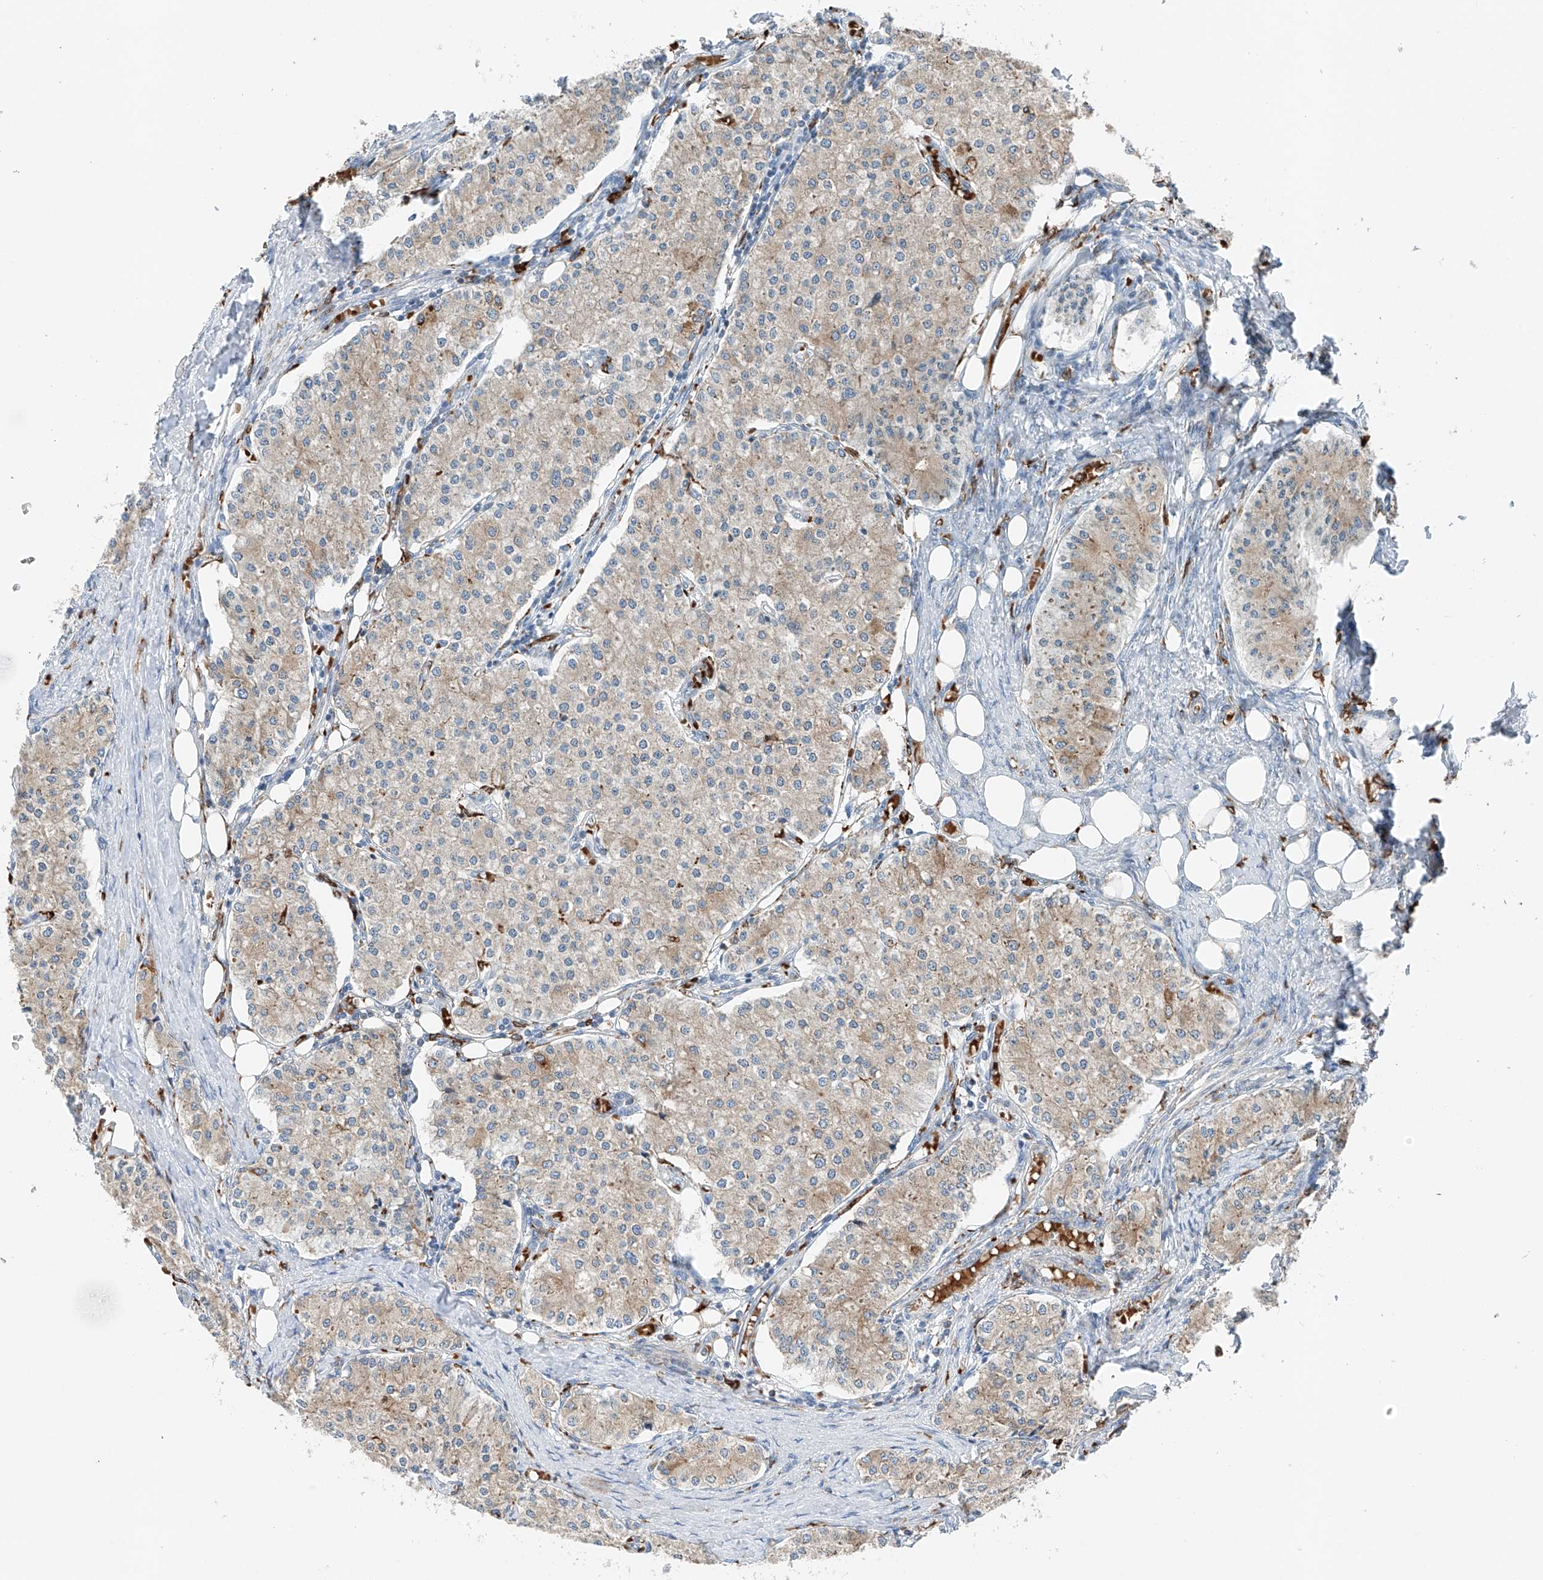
{"staining": {"intensity": "weak", "quantity": "<25%", "location": "cytoplasmic/membranous"}, "tissue": "carcinoid", "cell_type": "Tumor cells", "image_type": "cancer", "snomed": [{"axis": "morphology", "description": "Carcinoid, malignant, NOS"}, {"axis": "topography", "description": "Colon"}], "caption": "There is no significant positivity in tumor cells of malignant carcinoid.", "gene": "TBXAS1", "patient": {"sex": "female", "age": 52}}